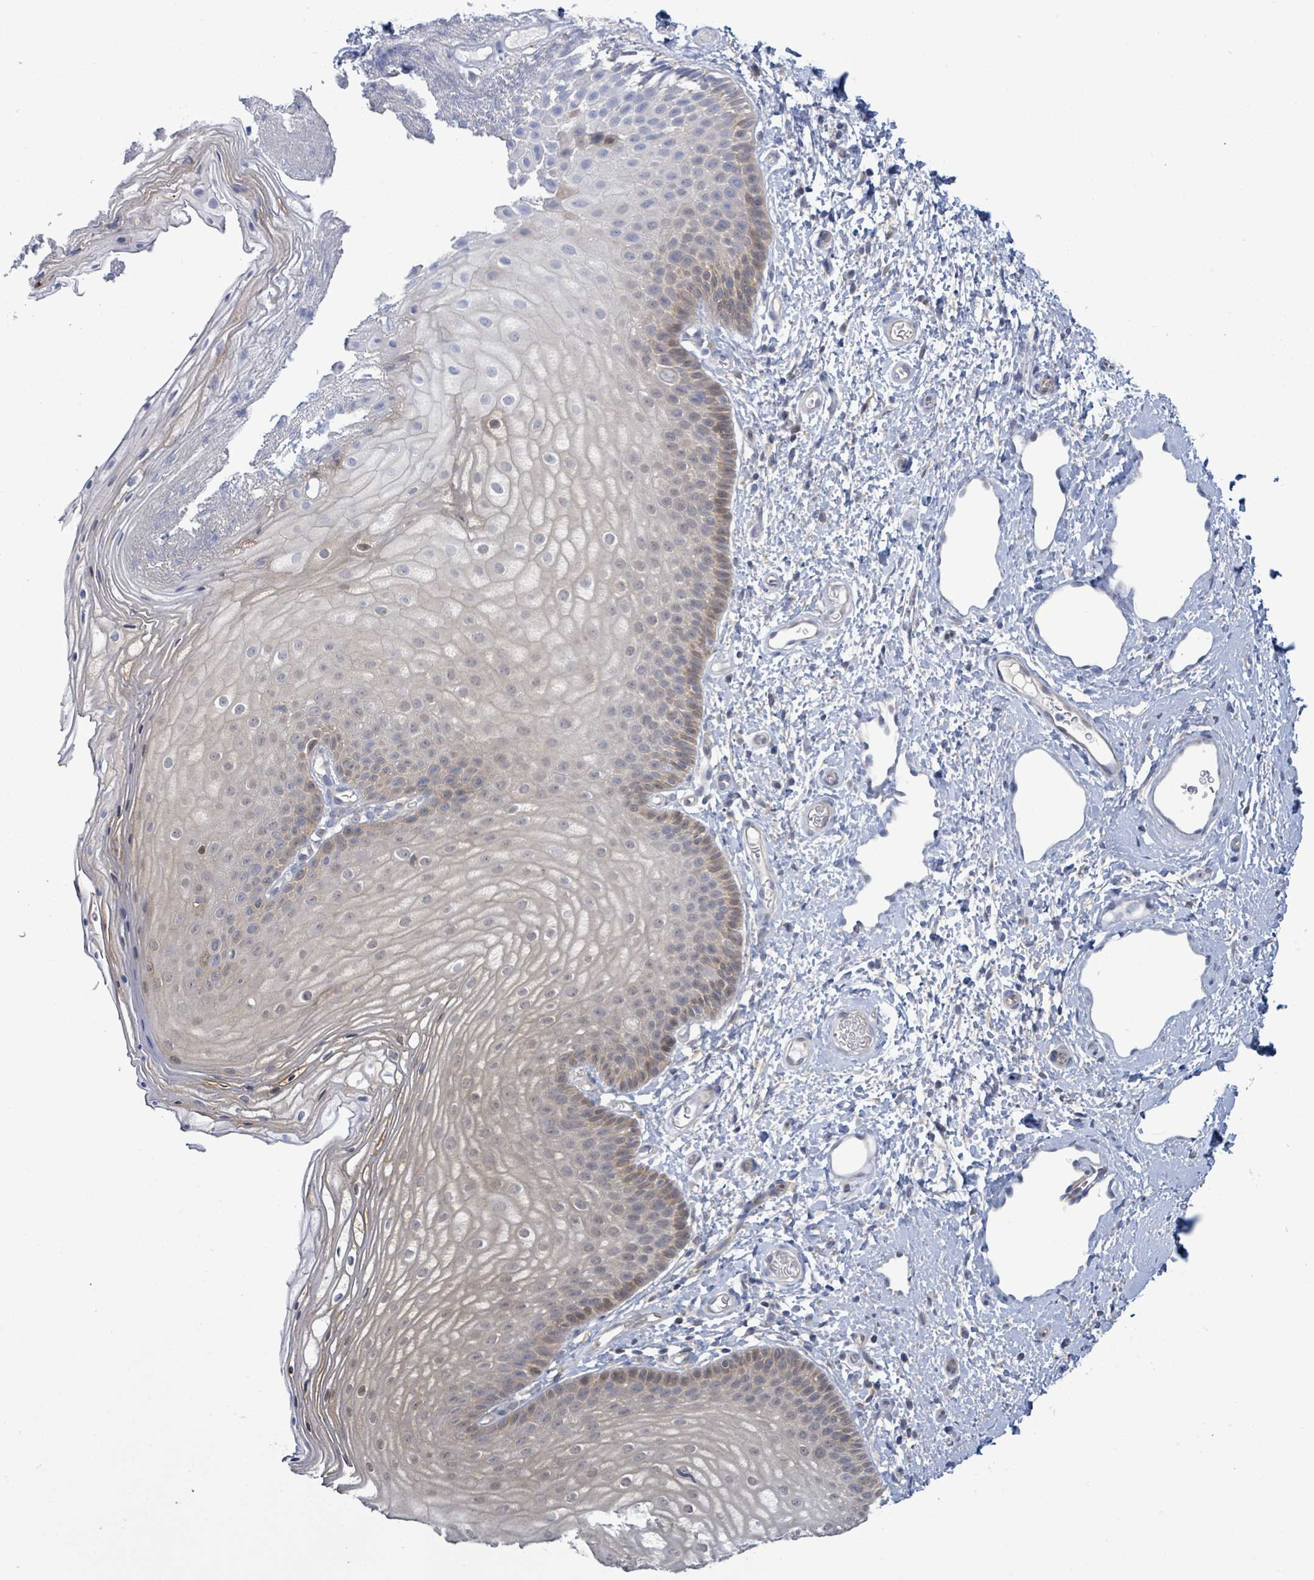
{"staining": {"intensity": "moderate", "quantity": "25%-75%", "location": "cytoplasmic/membranous,nuclear"}, "tissue": "skin", "cell_type": "Epidermal cells", "image_type": "normal", "snomed": [{"axis": "morphology", "description": "Normal tissue, NOS"}, {"axis": "topography", "description": "Anal"}], "caption": "Human skin stained with a brown dye displays moderate cytoplasmic/membranous,nuclear positive expression in approximately 25%-75% of epidermal cells.", "gene": "PGAM1", "patient": {"sex": "female", "age": 40}}